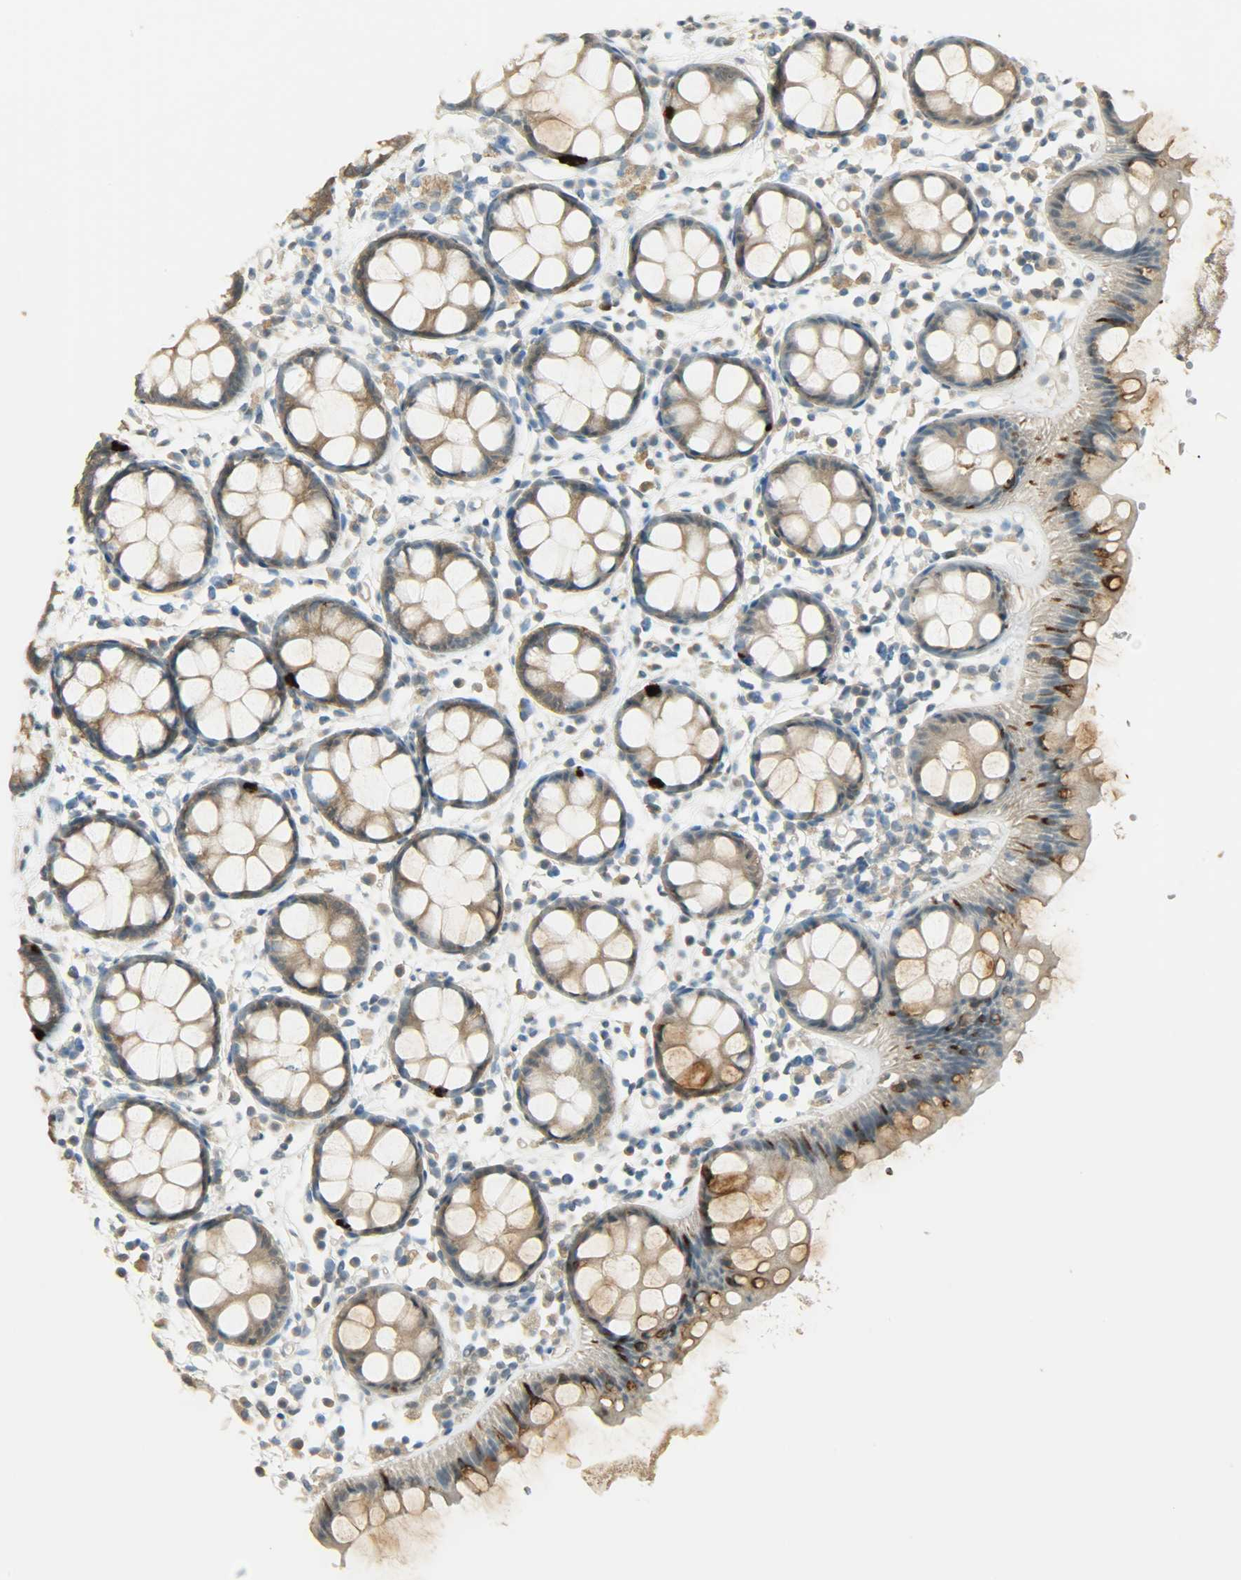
{"staining": {"intensity": "moderate", "quantity": ">75%", "location": "cytoplasmic/membranous"}, "tissue": "rectum", "cell_type": "Glandular cells", "image_type": "normal", "snomed": [{"axis": "morphology", "description": "Normal tissue, NOS"}, {"axis": "topography", "description": "Rectum"}], "caption": "IHC micrograph of benign rectum: human rectum stained using immunohistochemistry exhibits medium levels of moderate protein expression localized specifically in the cytoplasmic/membranous of glandular cells, appearing as a cytoplasmic/membranous brown color.", "gene": "PRMT5", "patient": {"sex": "female", "age": 66}}